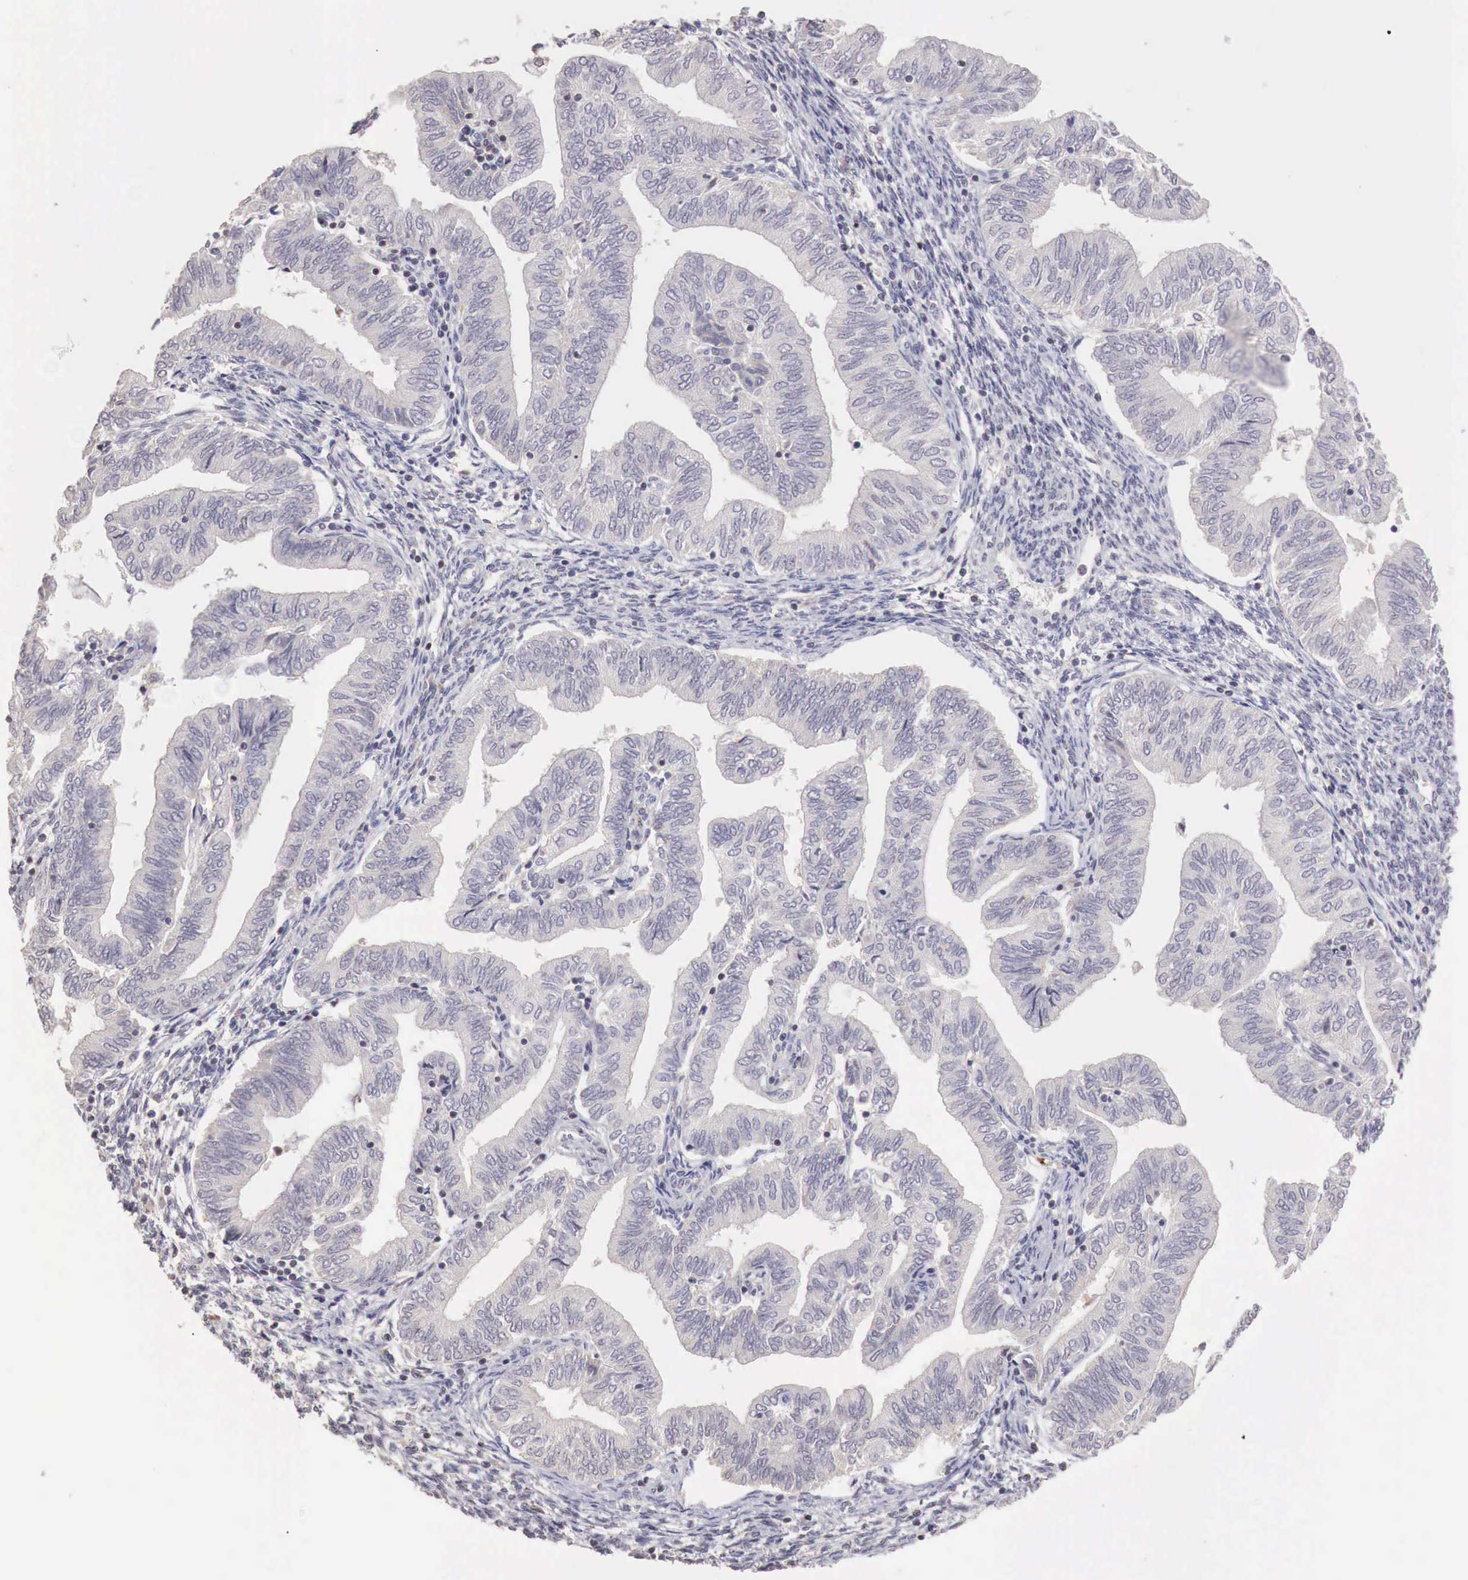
{"staining": {"intensity": "negative", "quantity": "none", "location": "none"}, "tissue": "endometrial cancer", "cell_type": "Tumor cells", "image_type": "cancer", "snomed": [{"axis": "morphology", "description": "Adenocarcinoma, NOS"}, {"axis": "topography", "description": "Endometrium"}], "caption": "Adenocarcinoma (endometrial) was stained to show a protein in brown. There is no significant staining in tumor cells. Nuclei are stained in blue.", "gene": "TBC1D9", "patient": {"sex": "female", "age": 51}}